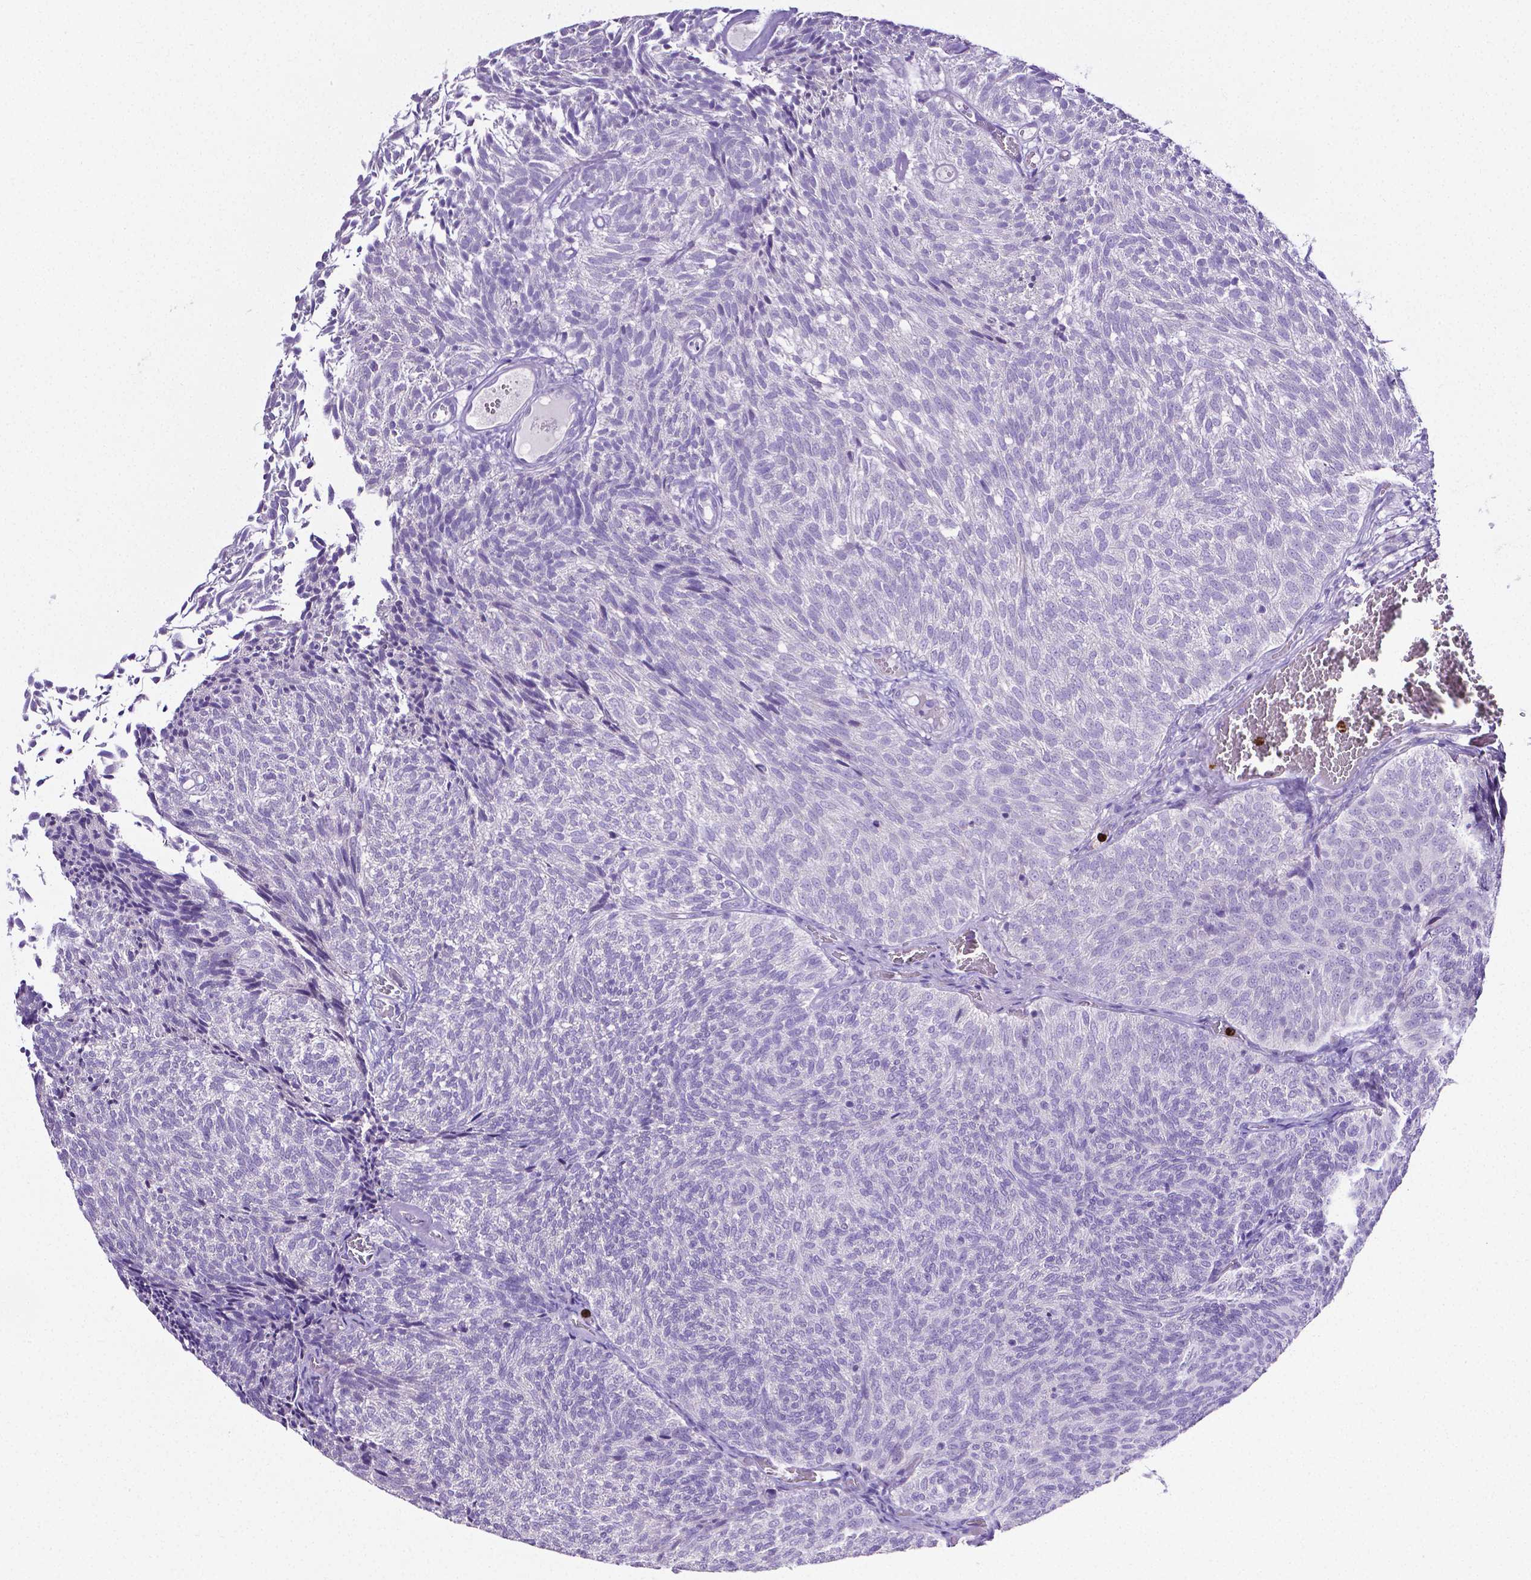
{"staining": {"intensity": "negative", "quantity": "none", "location": "none"}, "tissue": "urothelial cancer", "cell_type": "Tumor cells", "image_type": "cancer", "snomed": [{"axis": "morphology", "description": "Urothelial carcinoma, Low grade"}, {"axis": "topography", "description": "Urinary bladder"}], "caption": "Immunohistochemistry (IHC) image of low-grade urothelial carcinoma stained for a protein (brown), which shows no positivity in tumor cells. (DAB (3,3'-diaminobenzidine) immunohistochemistry with hematoxylin counter stain).", "gene": "MMP9", "patient": {"sex": "male", "age": 77}}